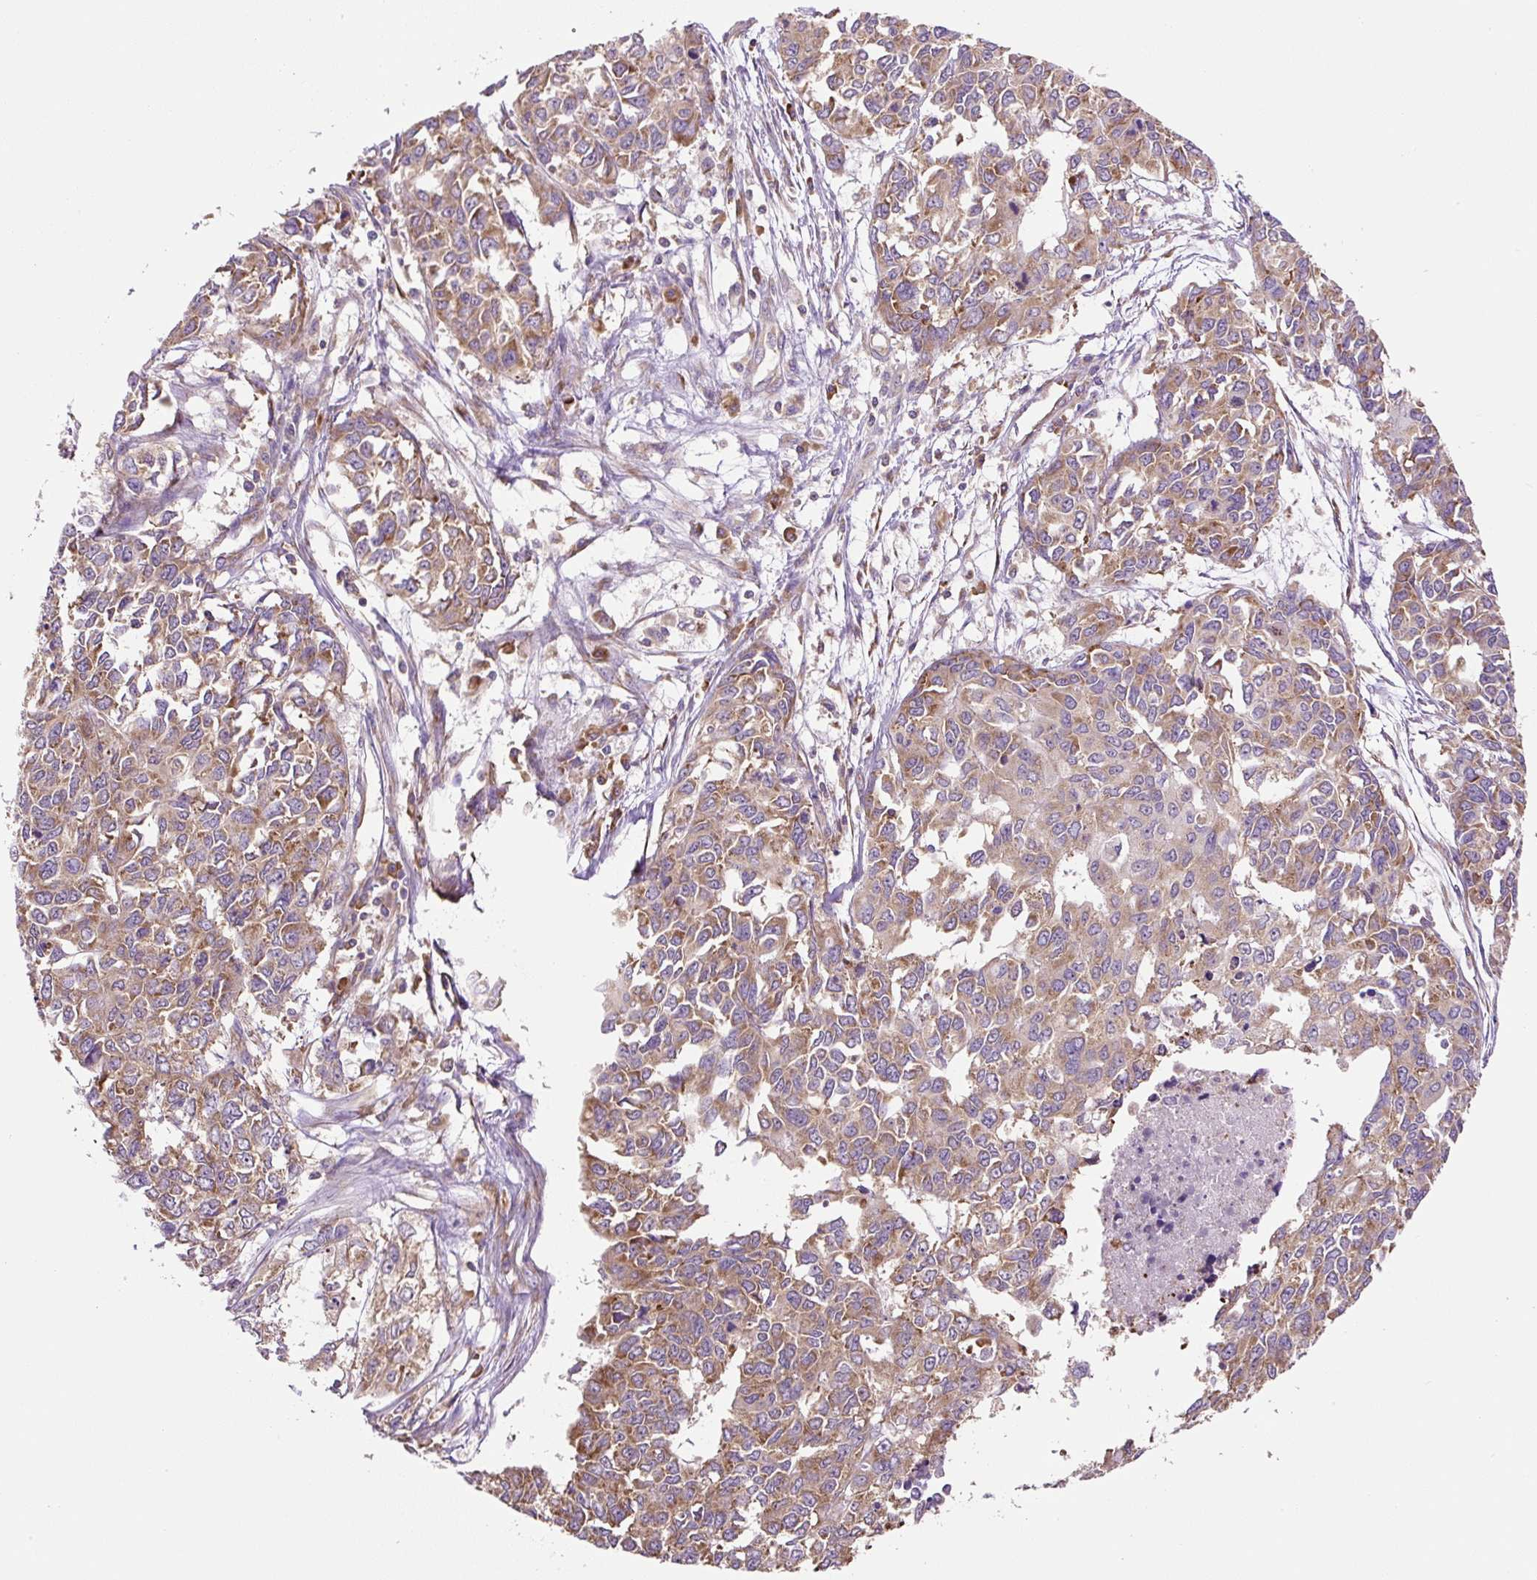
{"staining": {"intensity": "moderate", "quantity": ">75%", "location": "cytoplasmic/membranous"}, "tissue": "endometrial cancer", "cell_type": "Tumor cells", "image_type": "cancer", "snomed": [{"axis": "morphology", "description": "Adenocarcinoma, NOS"}, {"axis": "topography", "description": "Uterus"}], "caption": "Immunohistochemistry (IHC) (DAB) staining of endometrial cancer (adenocarcinoma) exhibits moderate cytoplasmic/membranous protein expression in approximately >75% of tumor cells.", "gene": "RPS23", "patient": {"sex": "female", "age": 79}}